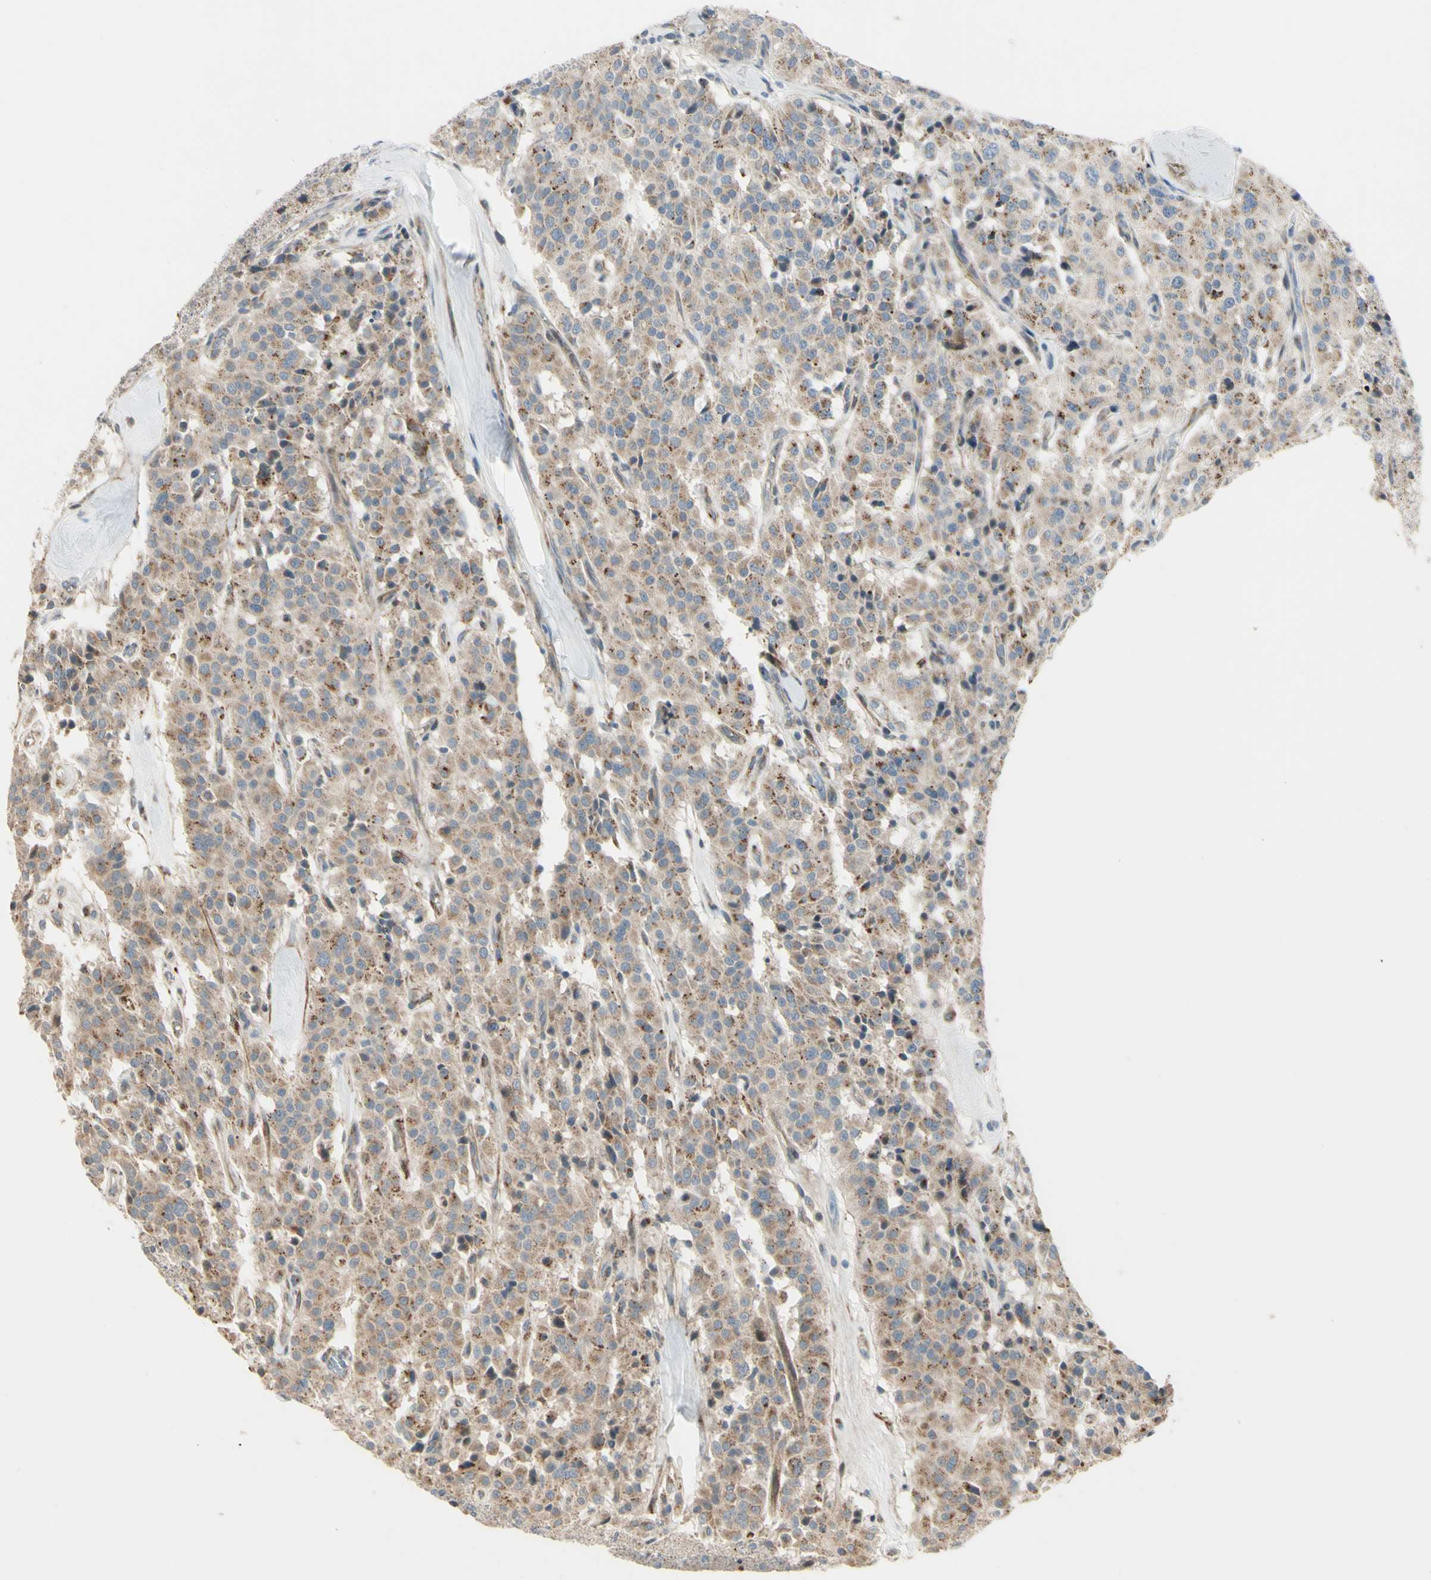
{"staining": {"intensity": "weak", "quantity": ">75%", "location": "cytoplasmic/membranous"}, "tissue": "carcinoid", "cell_type": "Tumor cells", "image_type": "cancer", "snomed": [{"axis": "morphology", "description": "Carcinoid, malignant, NOS"}, {"axis": "topography", "description": "Lung"}], "caption": "About >75% of tumor cells in human malignant carcinoid display weak cytoplasmic/membranous protein positivity as visualized by brown immunohistochemical staining.", "gene": "NDFIP1", "patient": {"sex": "male", "age": 30}}